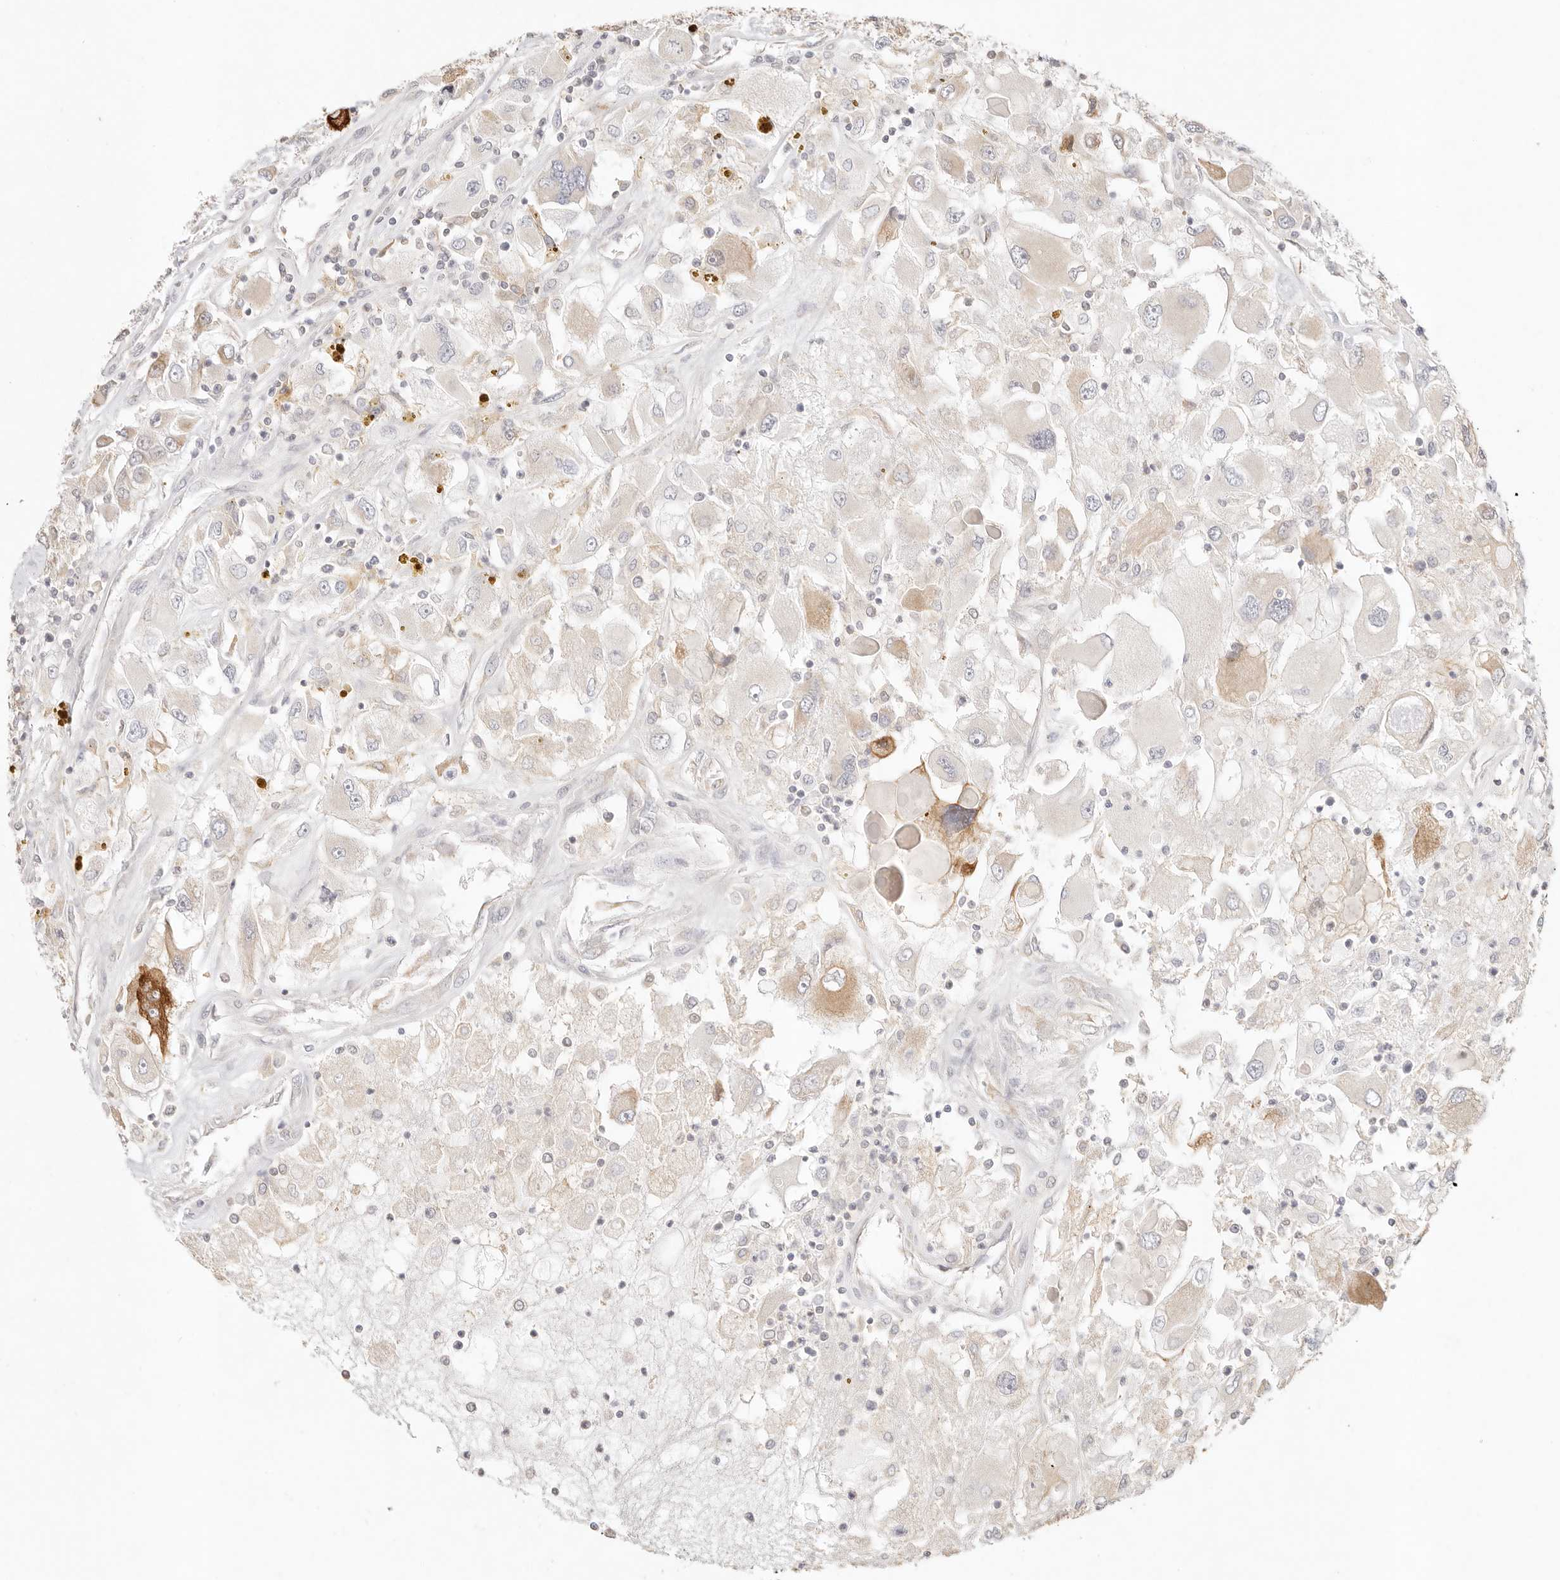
{"staining": {"intensity": "moderate", "quantity": "<25%", "location": "cytoplasmic/membranous"}, "tissue": "renal cancer", "cell_type": "Tumor cells", "image_type": "cancer", "snomed": [{"axis": "morphology", "description": "Adenocarcinoma, NOS"}, {"axis": "topography", "description": "Kidney"}], "caption": "Protein staining by immunohistochemistry displays moderate cytoplasmic/membranous positivity in approximately <25% of tumor cells in renal cancer.", "gene": "GPR156", "patient": {"sex": "female", "age": 52}}